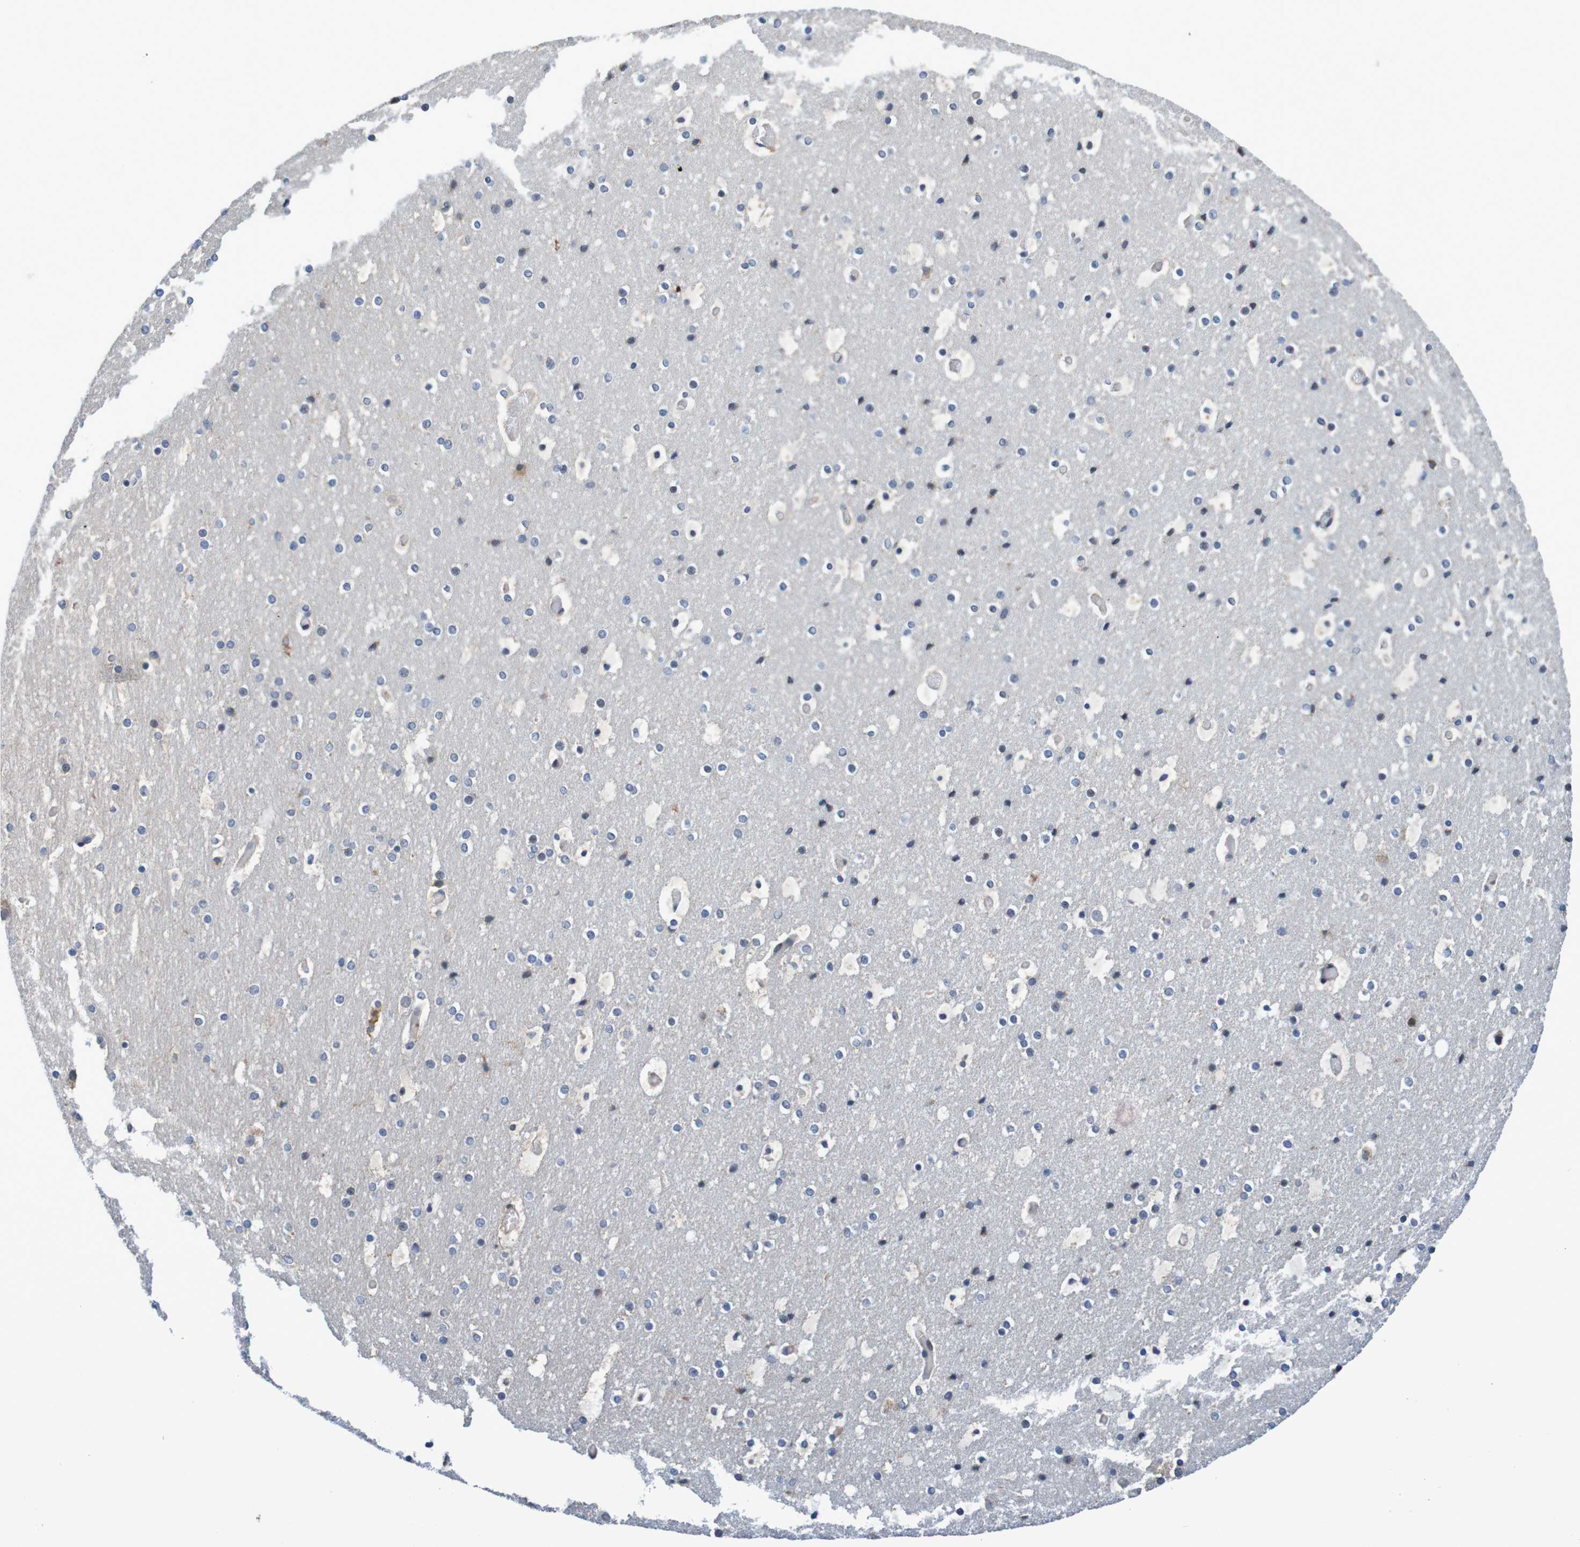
{"staining": {"intensity": "negative", "quantity": "none", "location": "none"}, "tissue": "cerebral cortex", "cell_type": "Endothelial cells", "image_type": "normal", "snomed": [{"axis": "morphology", "description": "Normal tissue, NOS"}, {"axis": "topography", "description": "Cerebral cortex"}], "caption": "Histopathology image shows no significant protein staining in endothelial cells of unremarkable cerebral cortex. Nuclei are stained in blue.", "gene": "CLDN18", "patient": {"sex": "male", "age": 57}}